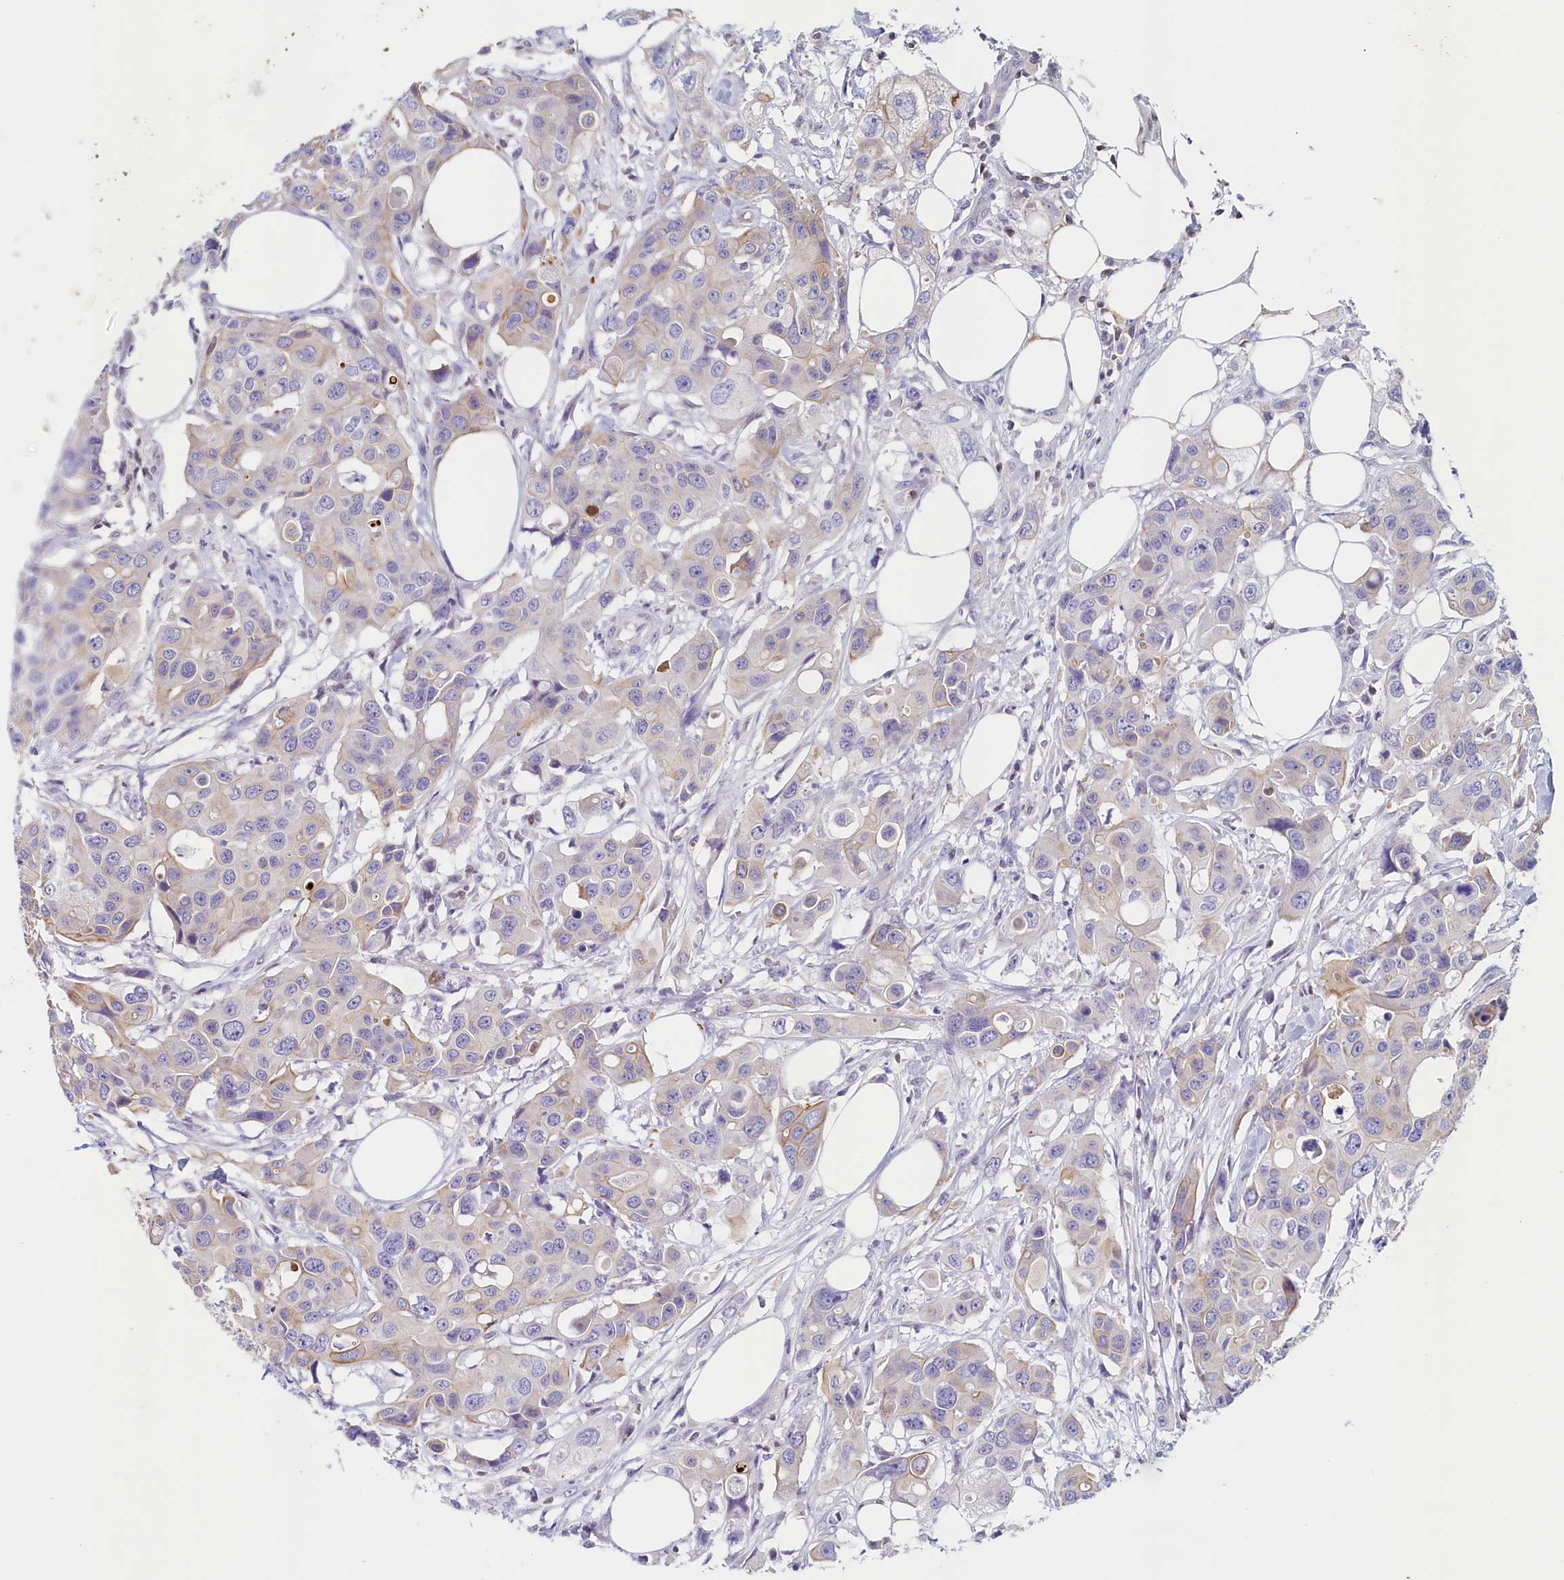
{"staining": {"intensity": "weak", "quantity": "<25%", "location": "cytoplasmic/membranous"}, "tissue": "colorectal cancer", "cell_type": "Tumor cells", "image_type": "cancer", "snomed": [{"axis": "morphology", "description": "Adenocarcinoma, NOS"}, {"axis": "topography", "description": "Colon"}], "caption": "Colorectal cancer stained for a protein using IHC reveals no positivity tumor cells.", "gene": "TRAF3IP3", "patient": {"sex": "male", "age": 77}}